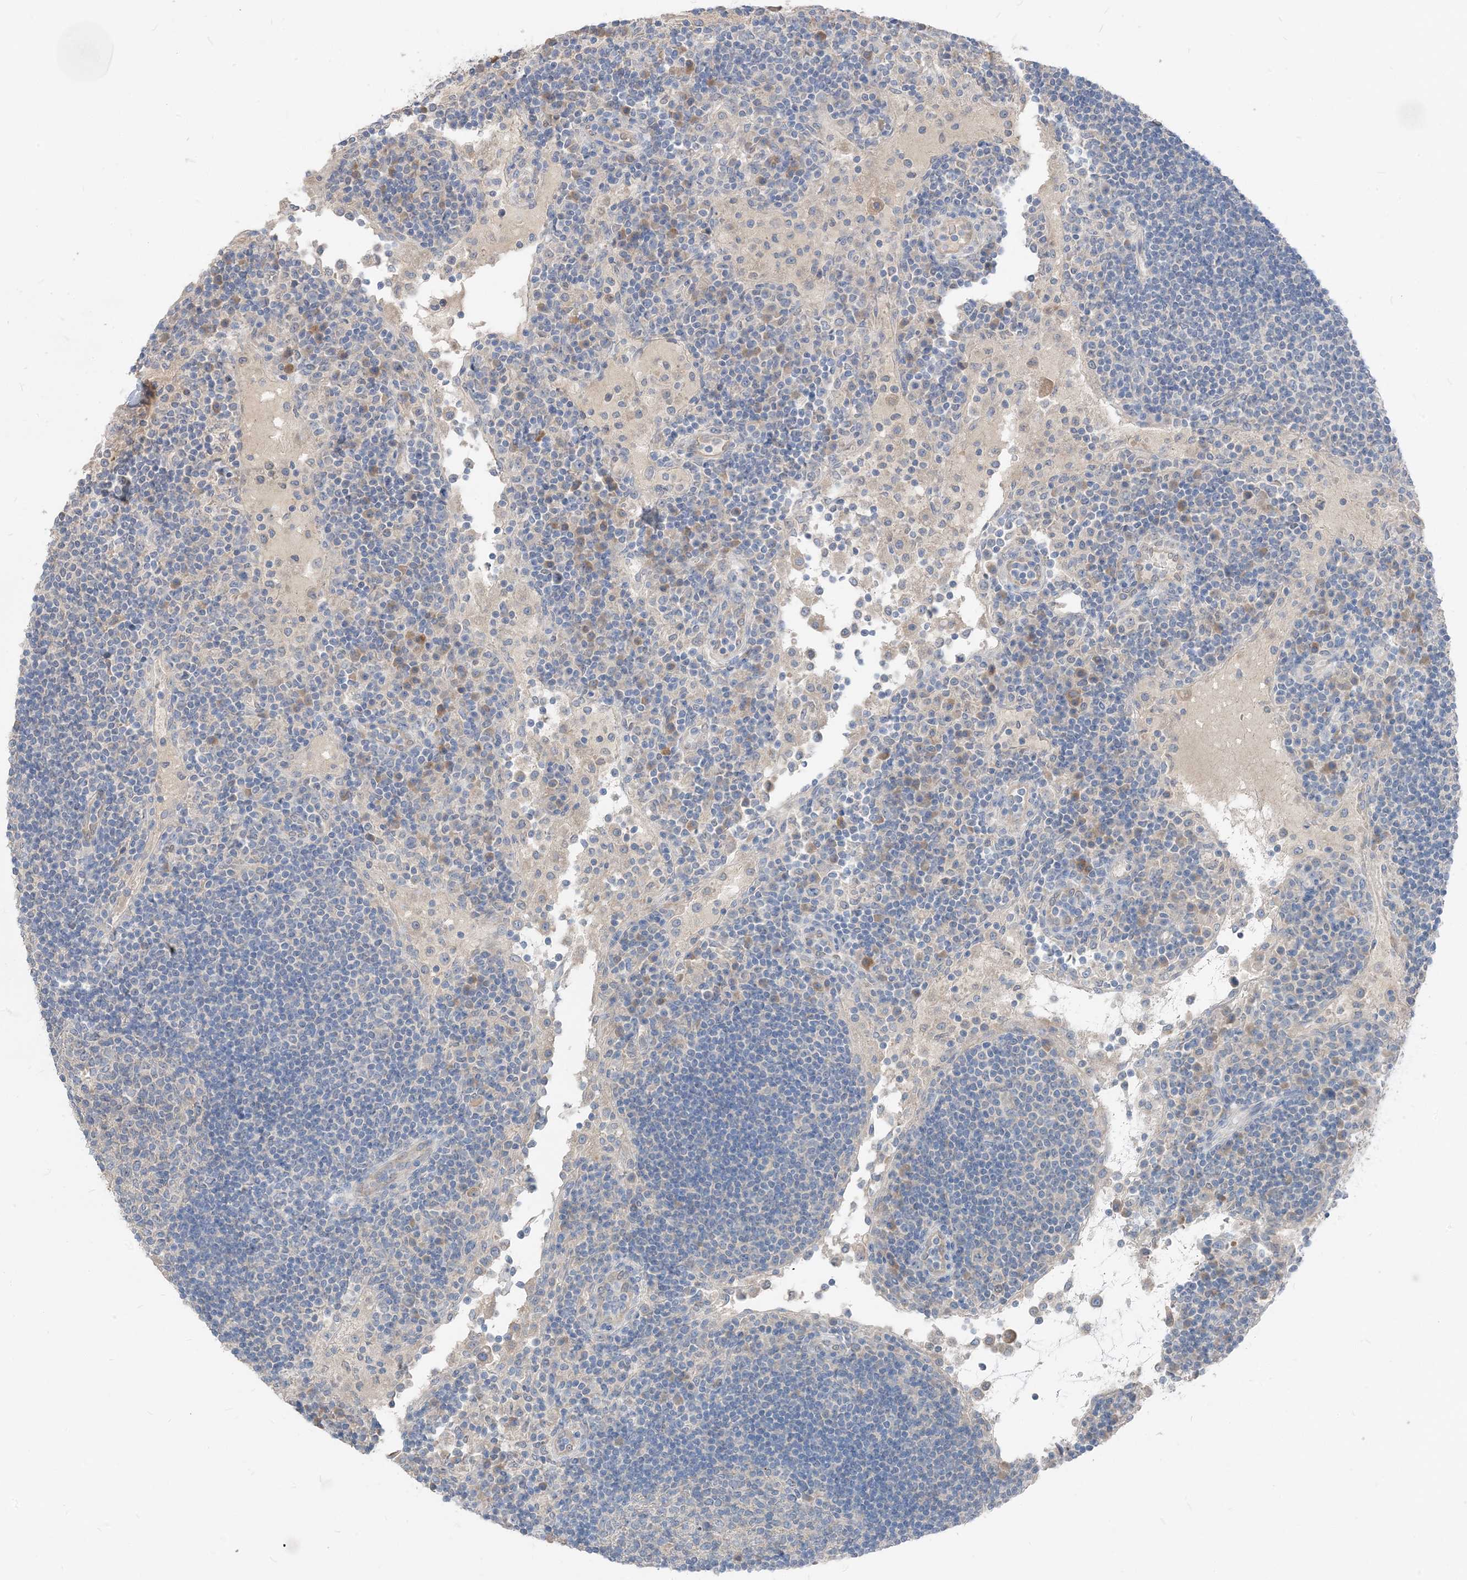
{"staining": {"intensity": "negative", "quantity": "none", "location": "none"}, "tissue": "lymph node", "cell_type": "Germinal center cells", "image_type": "normal", "snomed": [{"axis": "morphology", "description": "Normal tissue, NOS"}, {"axis": "topography", "description": "Lymph node"}], "caption": "High magnification brightfield microscopy of normal lymph node stained with DAB (brown) and counterstained with hematoxylin (blue): germinal center cells show no significant positivity.", "gene": "NCOA7", "patient": {"sex": "female", "age": 53}}